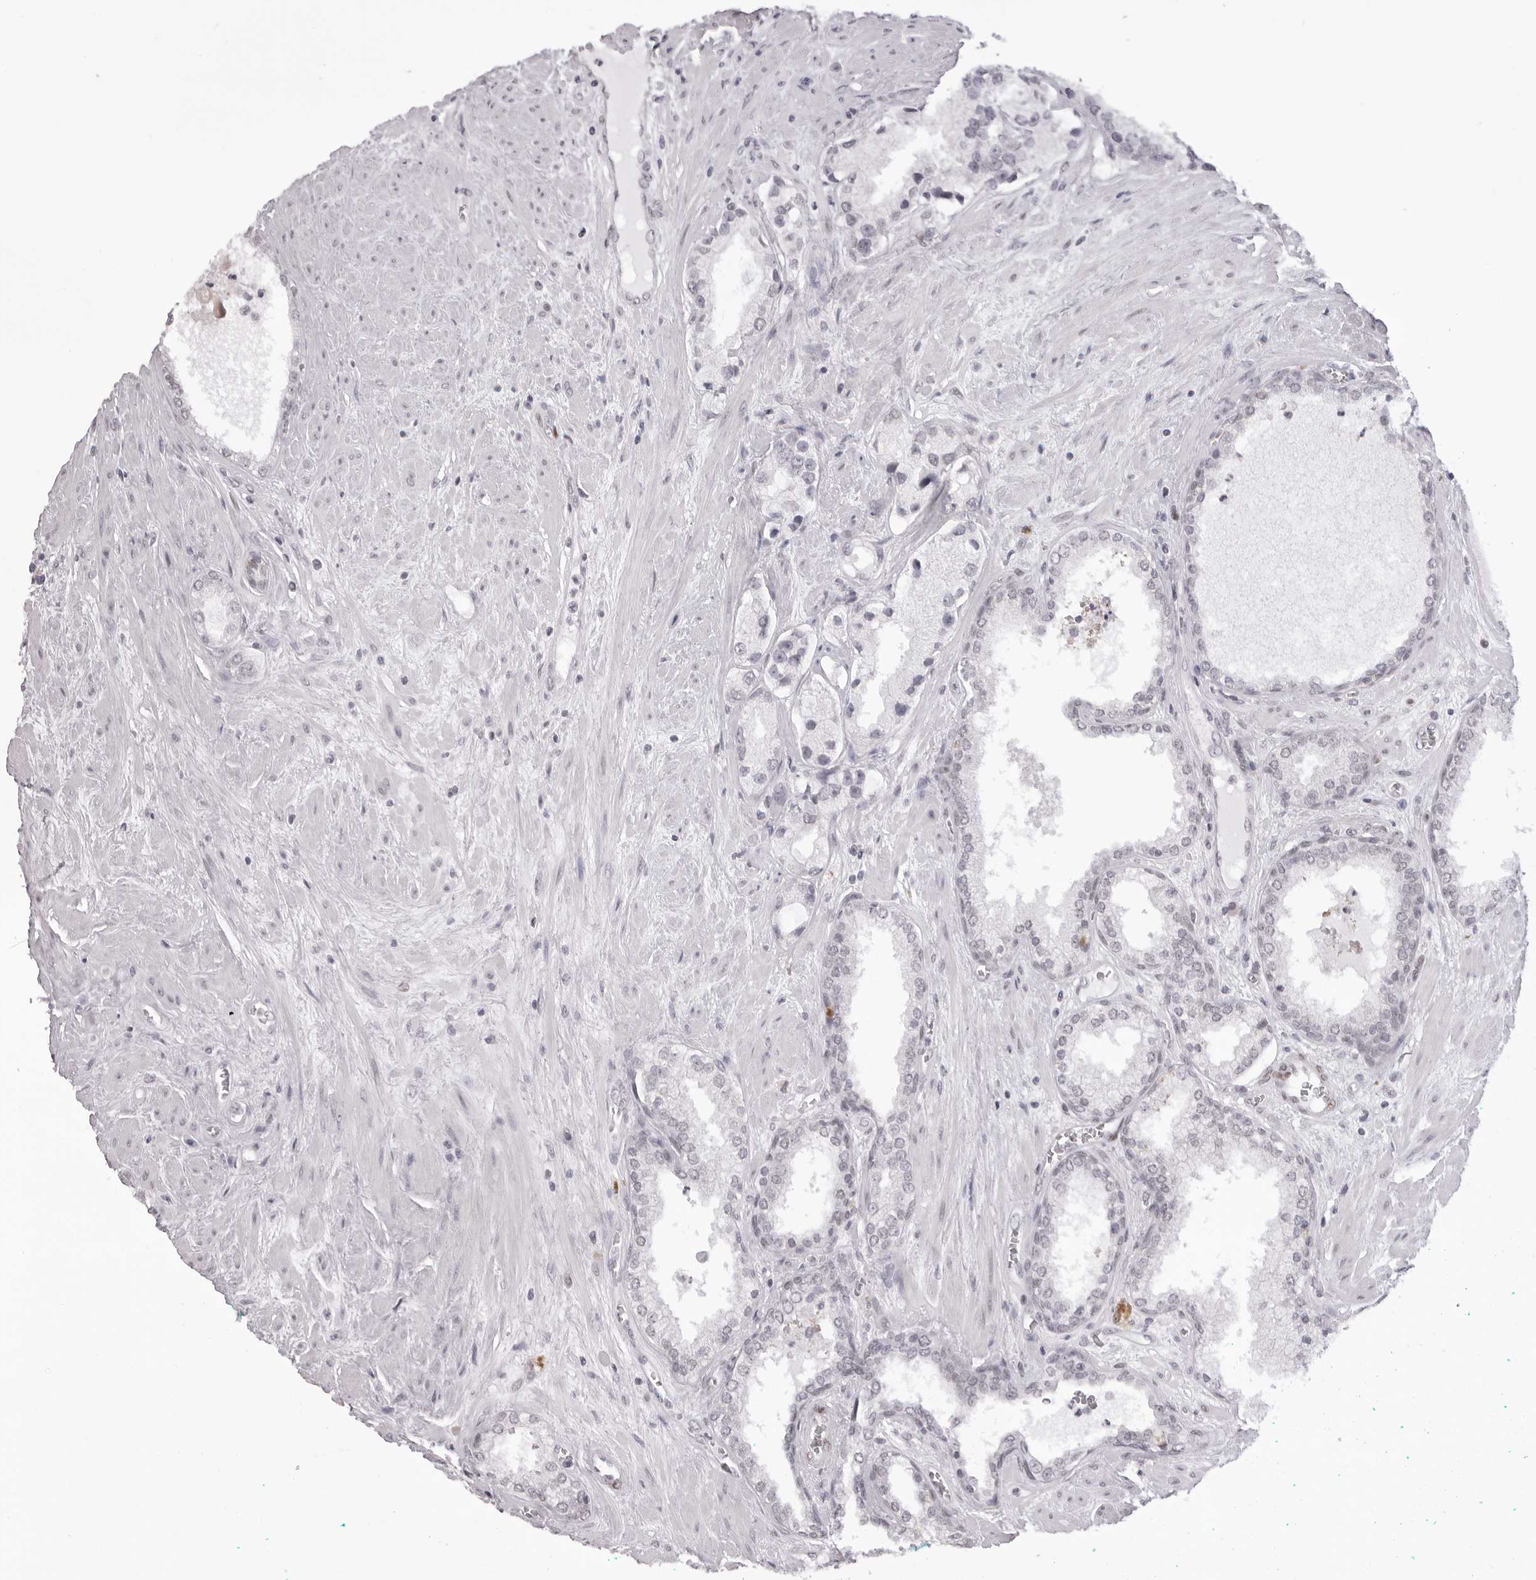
{"staining": {"intensity": "negative", "quantity": "none", "location": "none"}, "tissue": "prostate cancer", "cell_type": "Tumor cells", "image_type": "cancer", "snomed": [{"axis": "morphology", "description": "Adenocarcinoma, Low grade"}, {"axis": "topography", "description": "Prostate"}], "caption": "Immunohistochemistry (IHC) of prostate cancer displays no staining in tumor cells. (DAB (3,3'-diaminobenzidine) IHC visualized using brightfield microscopy, high magnification).", "gene": "MAFK", "patient": {"sex": "male", "age": 62}}